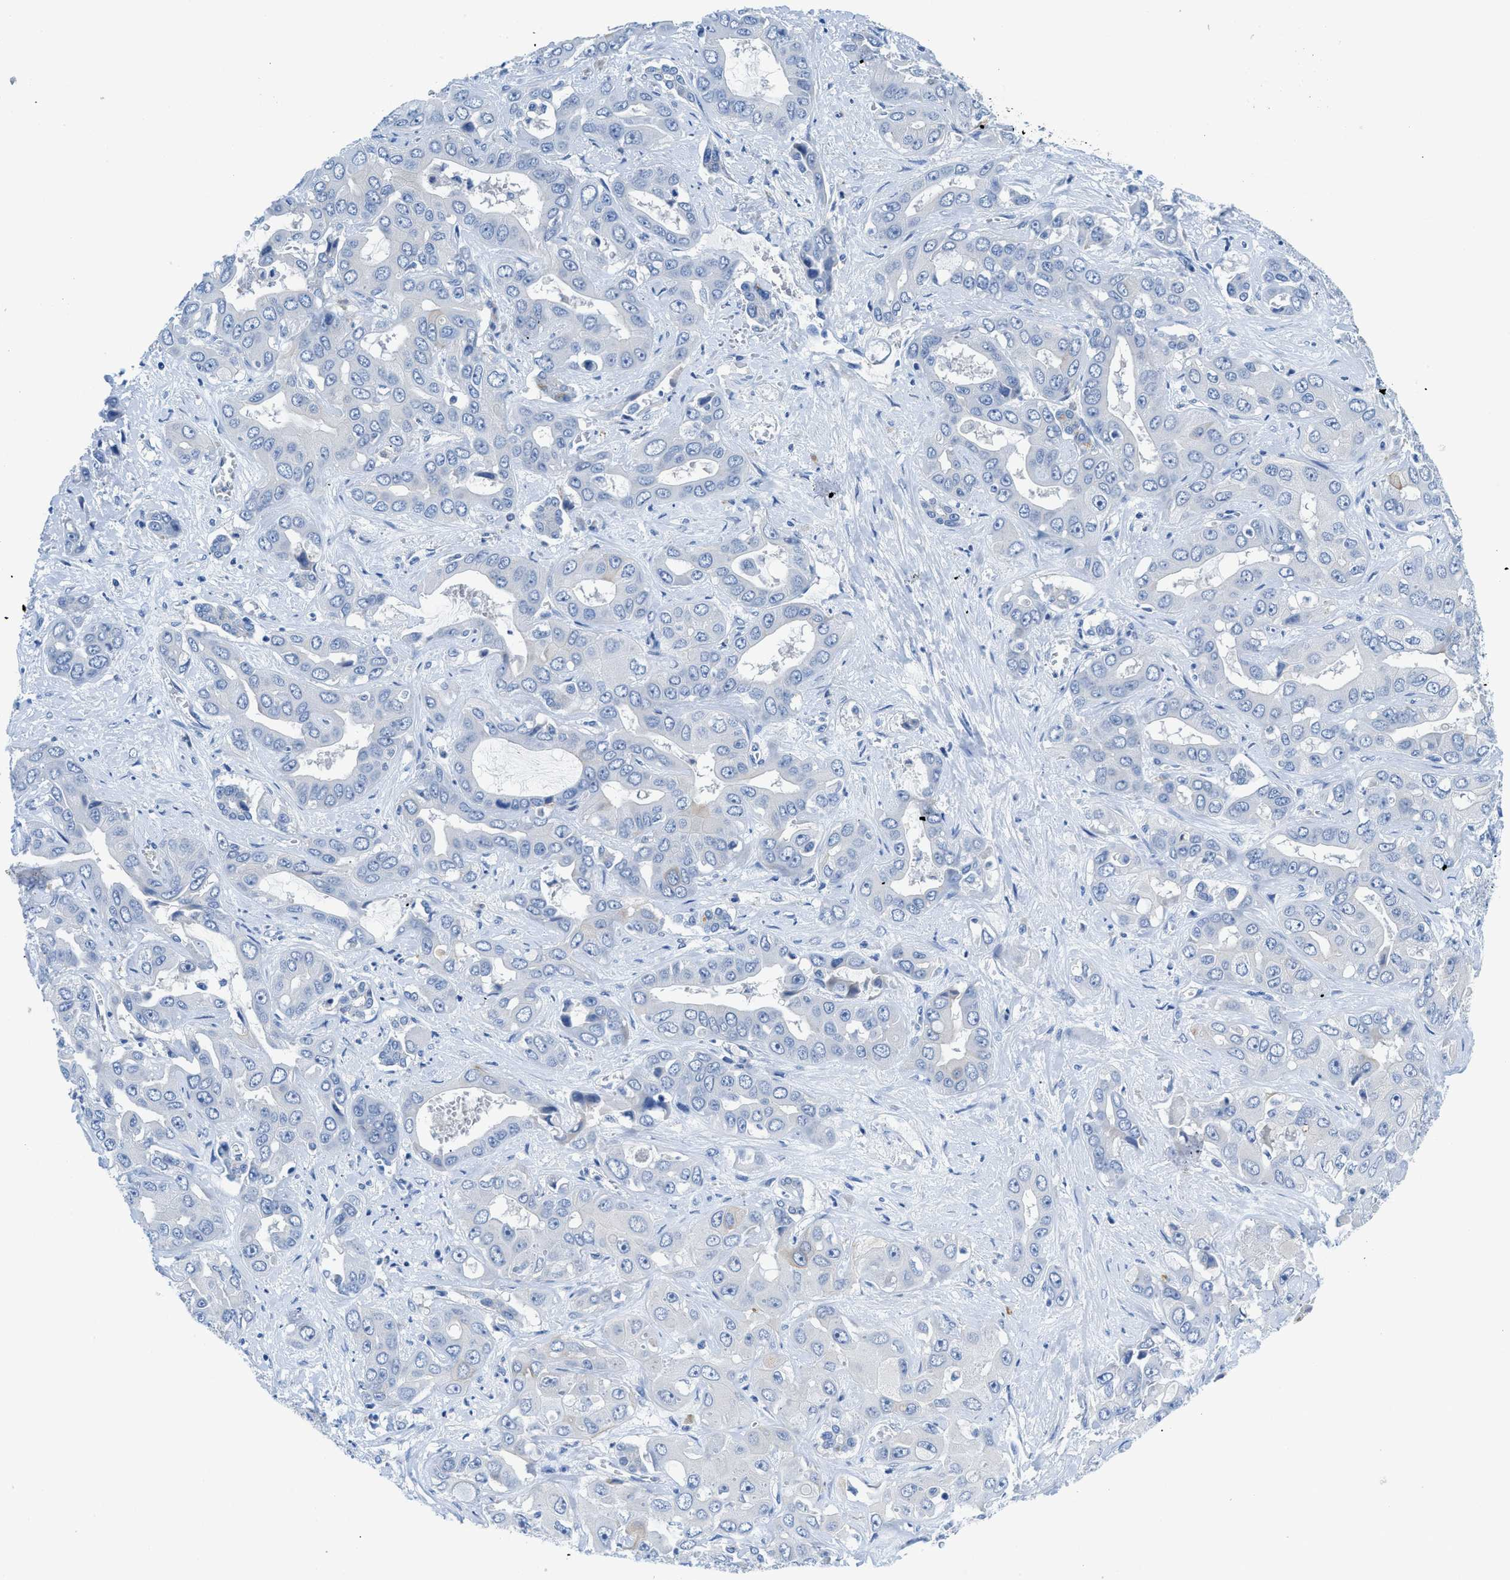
{"staining": {"intensity": "negative", "quantity": "none", "location": "none"}, "tissue": "liver cancer", "cell_type": "Tumor cells", "image_type": "cancer", "snomed": [{"axis": "morphology", "description": "Cholangiocarcinoma"}, {"axis": "topography", "description": "Liver"}], "caption": "Immunohistochemistry (IHC) of liver cholangiocarcinoma reveals no positivity in tumor cells. (DAB immunohistochemistry visualized using brightfield microscopy, high magnification).", "gene": "SLC10A6", "patient": {"sex": "female", "age": 52}}